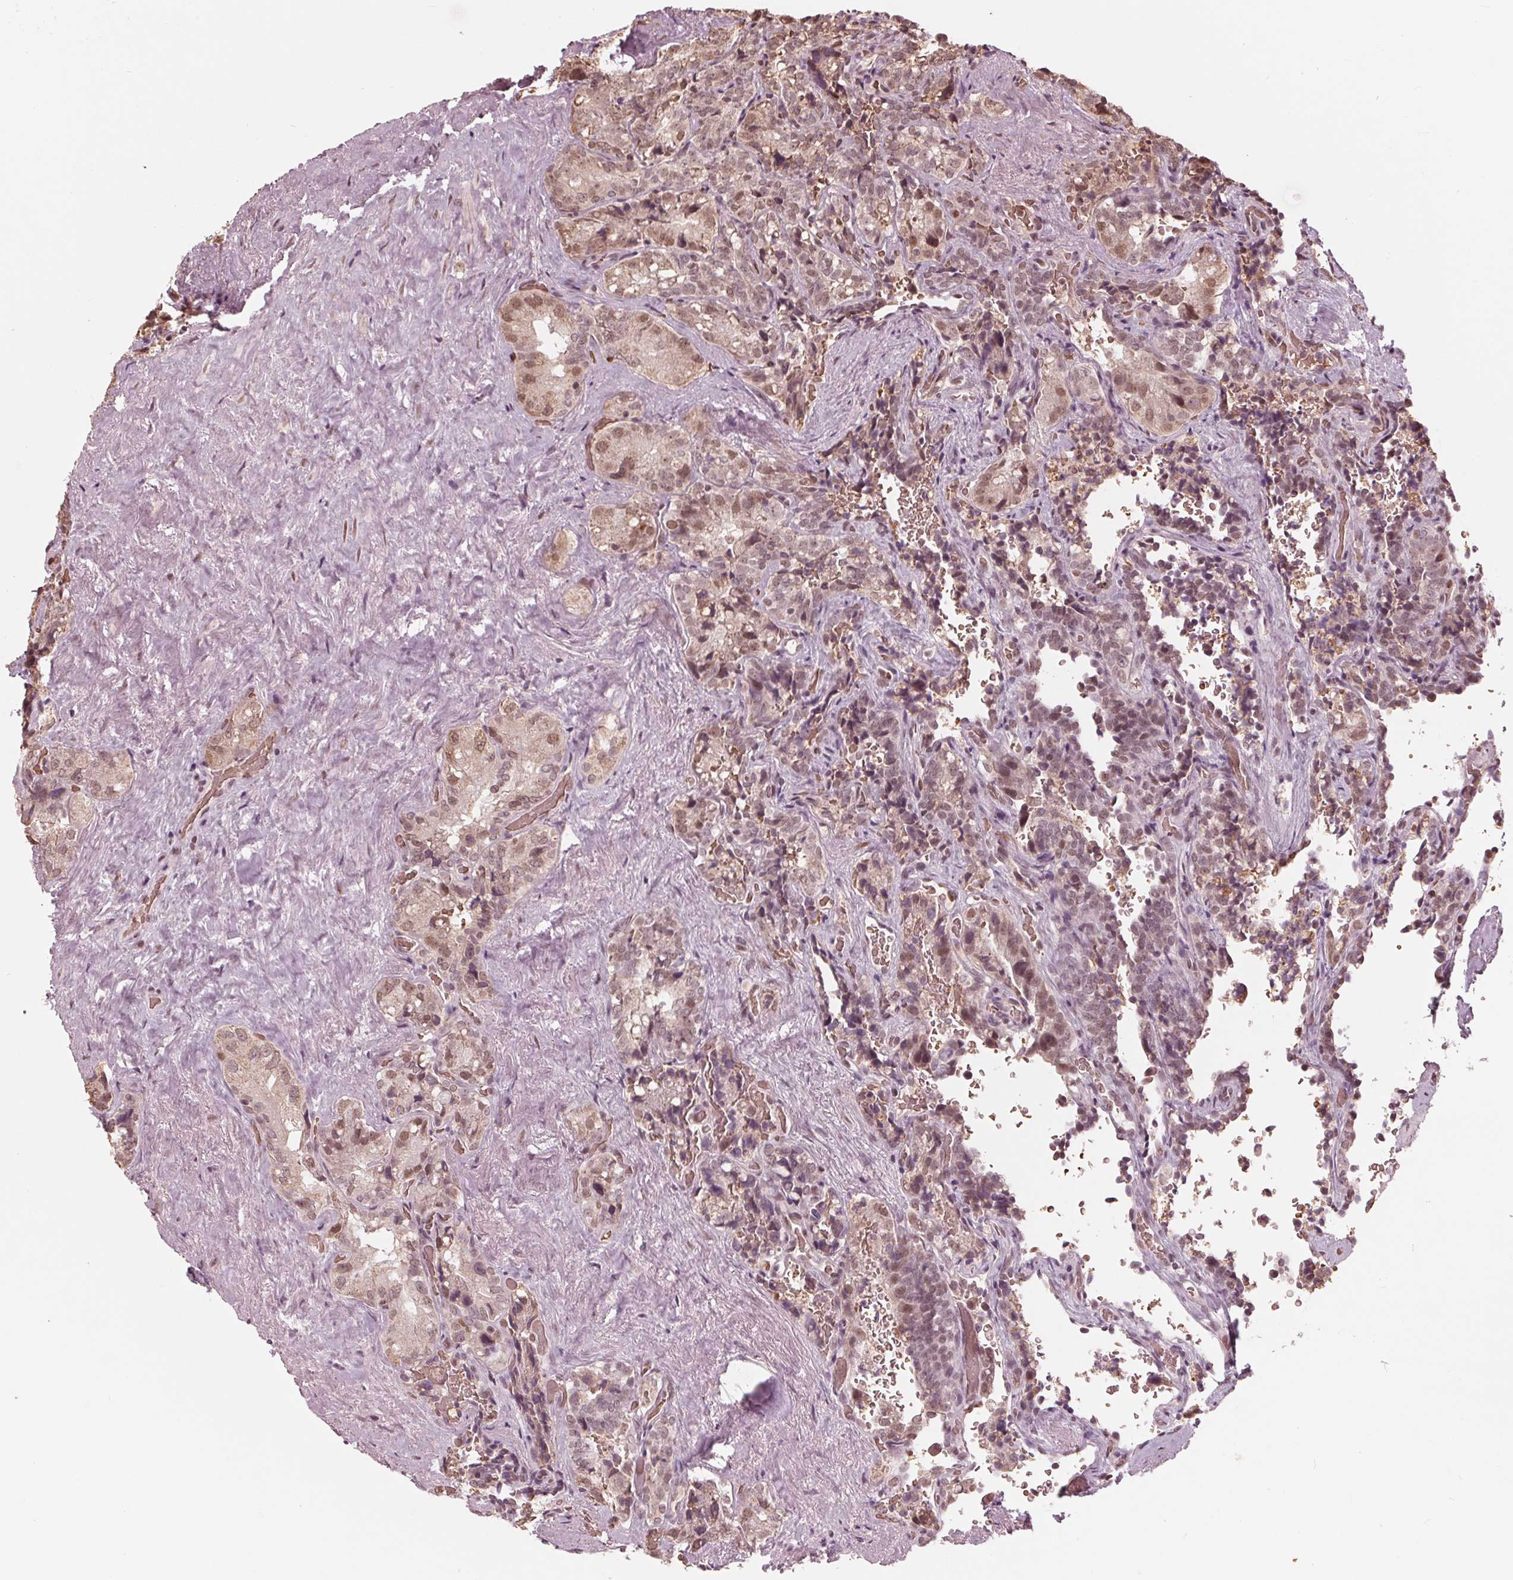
{"staining": {"intensity": "weak", "quantity": "25%-75%", "location": "cytoplasmic/membranous,nuclear"}, "tissue": "seminal vesicle", "cell_type": "Glandular cells", "image_type": "normal", "snomed": [{"axis": "morphology", "description": "Normal tissue, NOS"}, {"axis": "topography", "description": "Seminal veicle"}], "caption": "Protein analysis of normal seminal vesicle displays weak cytoplasmic/membranous,nuclear expression in approximately 25%-75% of glandular cells. The staining was performed using DAB to visualize the protein expression in brown, while the nuclei were stained in blue with hematoxylin (Magnification: 20x).", "gene": "HIRIP3", "patient": {"sex": "male", "age": 69}}